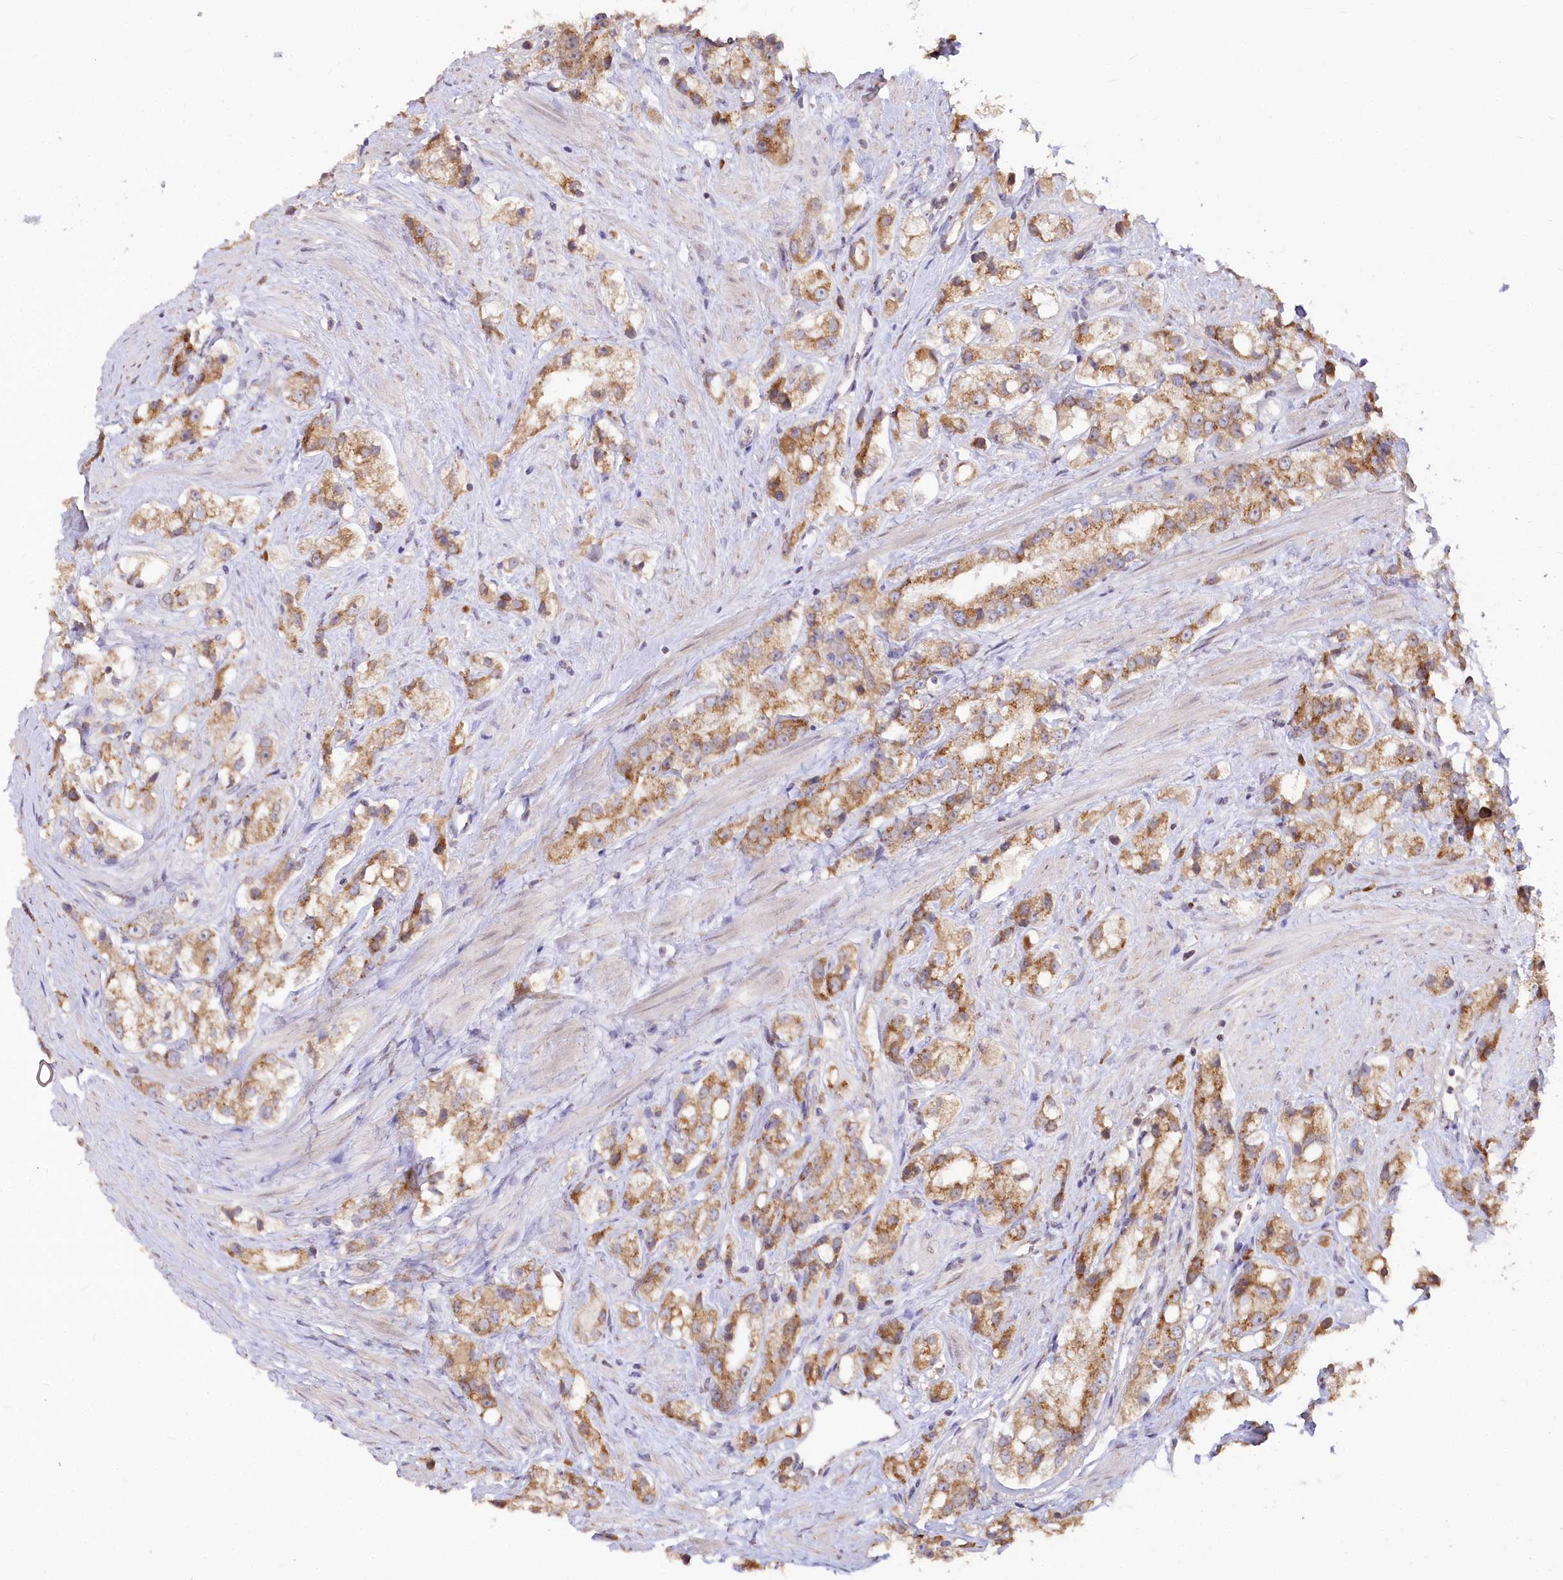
{"staining": {"intensity": "moderate", "quantity": ">75%", "location": "cytoplasmic/membranous"}, "tissue": "prostate cancer", "cell_type": "Tumor cells", "image_type": "cancer", "snomed": [{"axis": "morphology", "description": "Adenocarcinoma, NOS"}, {"axis": "topography", "description": "Prostate"}], "caption": "Prostate cancer (adenocarcinoma) stained with a brown dye displays moderate cytoplasmic/membranous positive expression in approximately >75% of tumor cells.", "gene": "STT3B", "patient": {"sex": "male", "age": 79}}